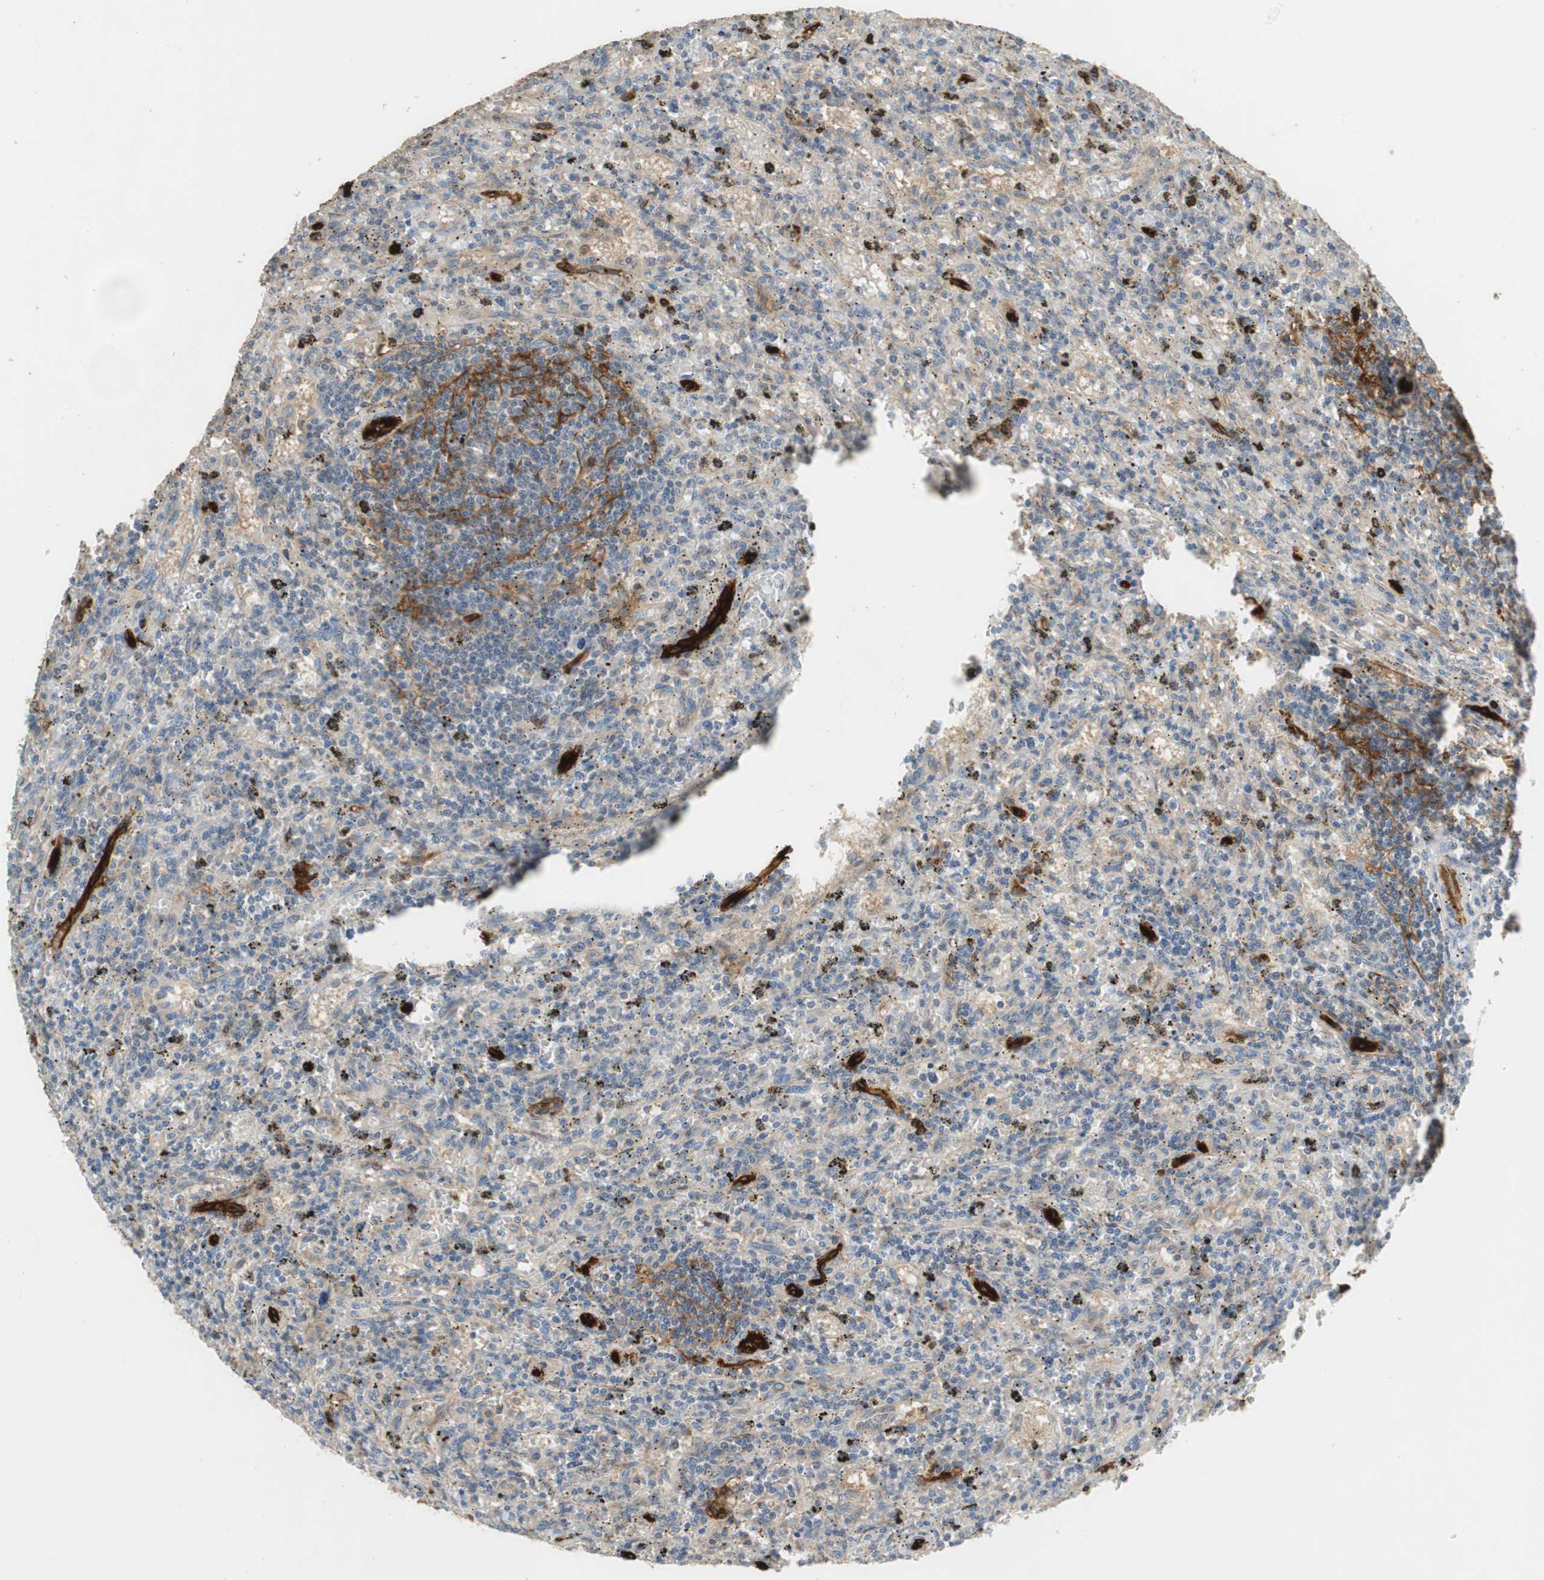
{"staining": {"intensity": "negative", "quantity": "none", "location": "none"}, "tissue": "lymphoma", "cell_type": "Tumor cells", "image_type": "cancer", "snomed": [{"axis": "morphology", "description": "Malignant lymphoma, non-Hodgkin's type, Low grade"}, {"axis": "topography", "description": "Spleen"}], "caption": "The immunohistochemistry (IHC) image has no significant expression in tumor cells of lymphoma tissue.", "gene": "ALPL", "patient": {"sex": "male", "age": 76}}